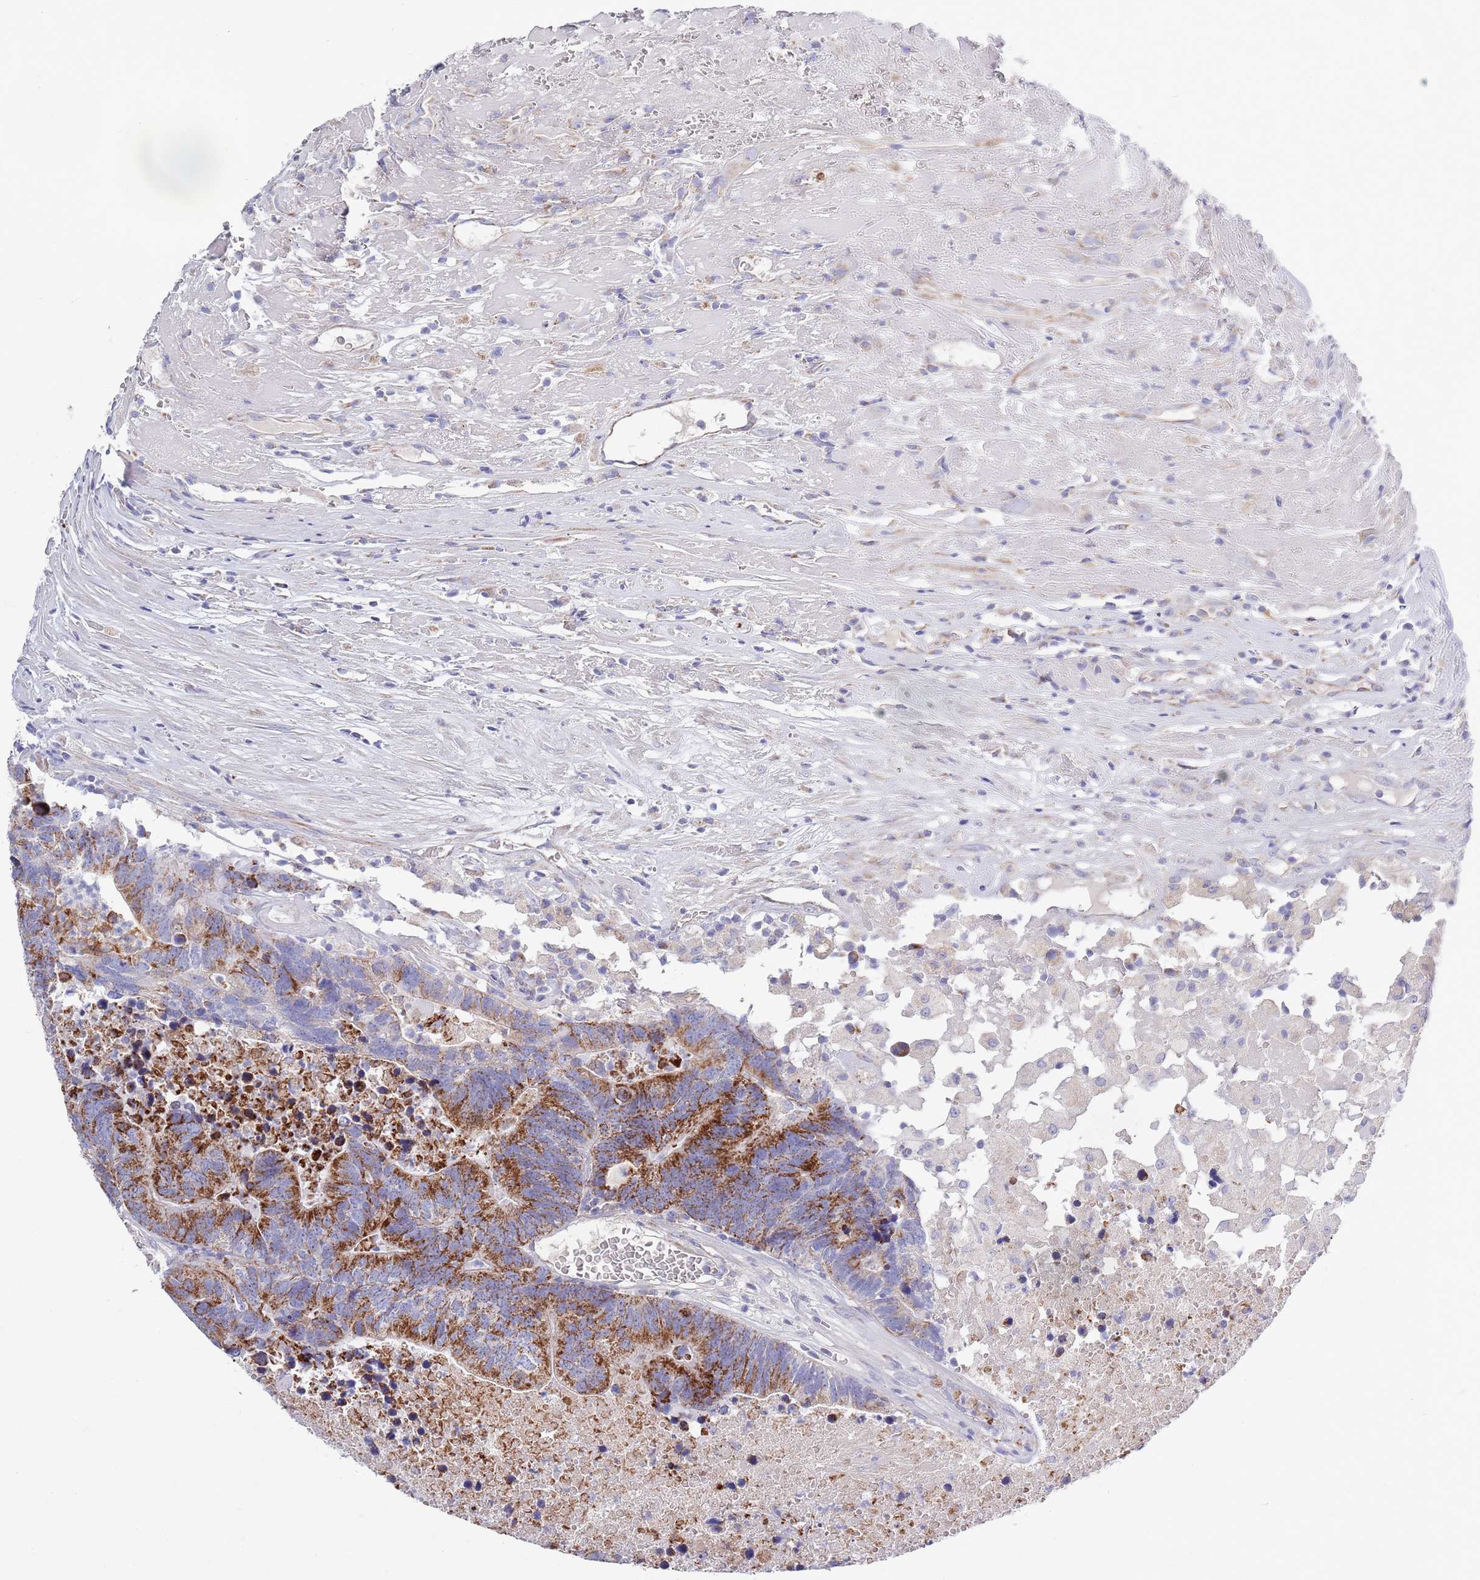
{"staining": {"intensity": "strong", "quantity": ">75%", "location": "cytoplasmic/membranous"}, "tissue": "colorectal cancer", "cell_type": "Tumor cells", "image_type": "cancer", "snomed": [{"axis": "morphology", "description": "Adenocarcinoma, NOS"}, {"axis": "topography", "description": "Colon"}], "caption": "Tumor cells exhibit strong cytoplasmic/membranous expression in approximately >75% of cells in adenocarcinoma (colorectal). The protein of interest is stained brown, and the nuclei are stained in blue (DAB (3,3'-diaminobenzidine) IHC with brightfield microscopy, high magnification).", "gene": "EMC8", "patient": {"sex": "female", "age": 48}}